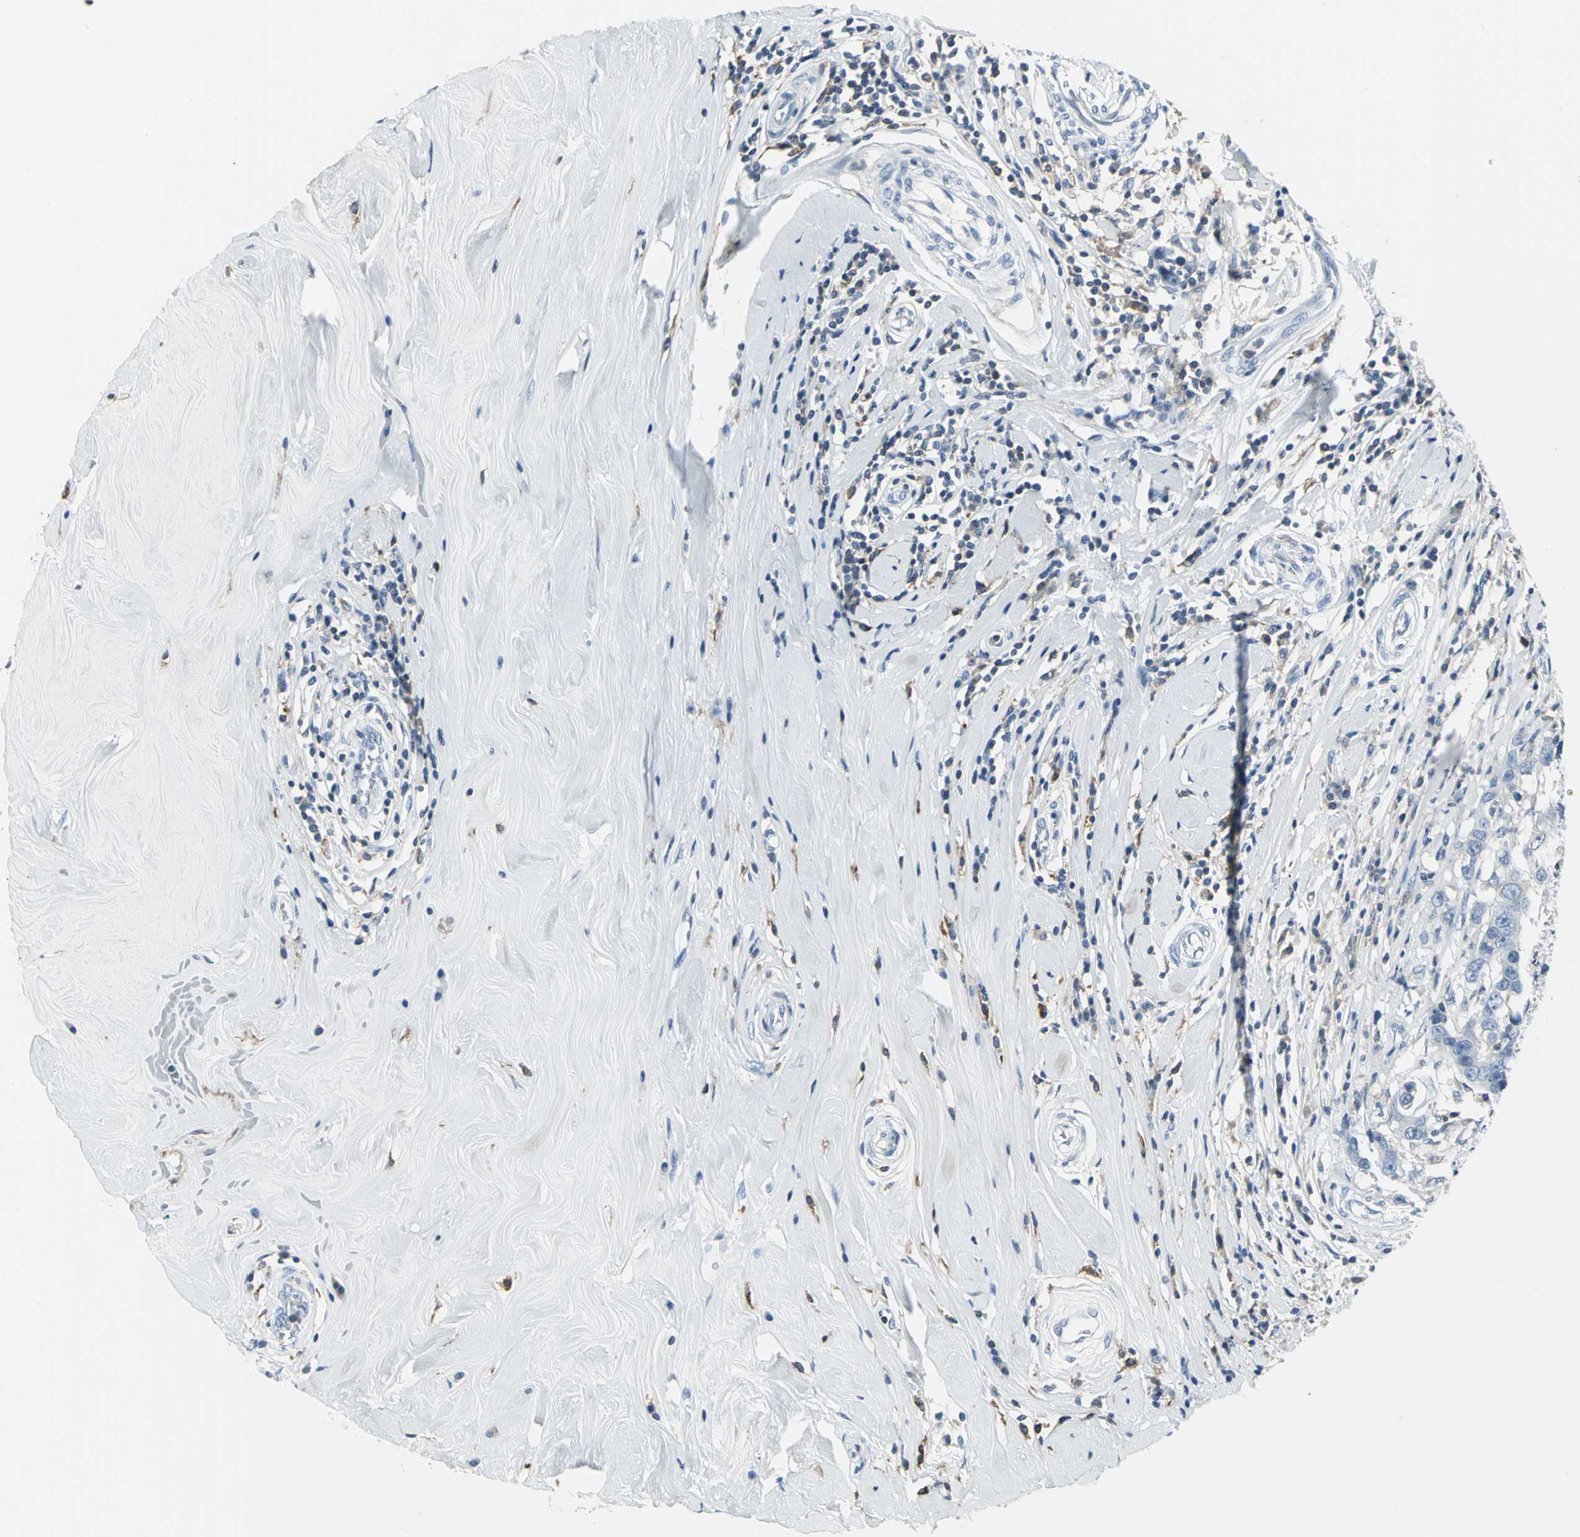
{"staining": {"intensity": "negative", "quantity": "none", "location": "none"}, "tissue": "breast cancer", "cell_type": "Tumor cells", "image_type": "cancer", "snomed": [{"axis": "morphology", "description": "Duct carcinoma"}, {"axis": "topography", "description": "Breast"}], "caption": "Protein analysis of breast cancer displays no significant expression in tumor cells.", "gene": "IQGAP2", "patient": {"sex": "female", "age": 27}}